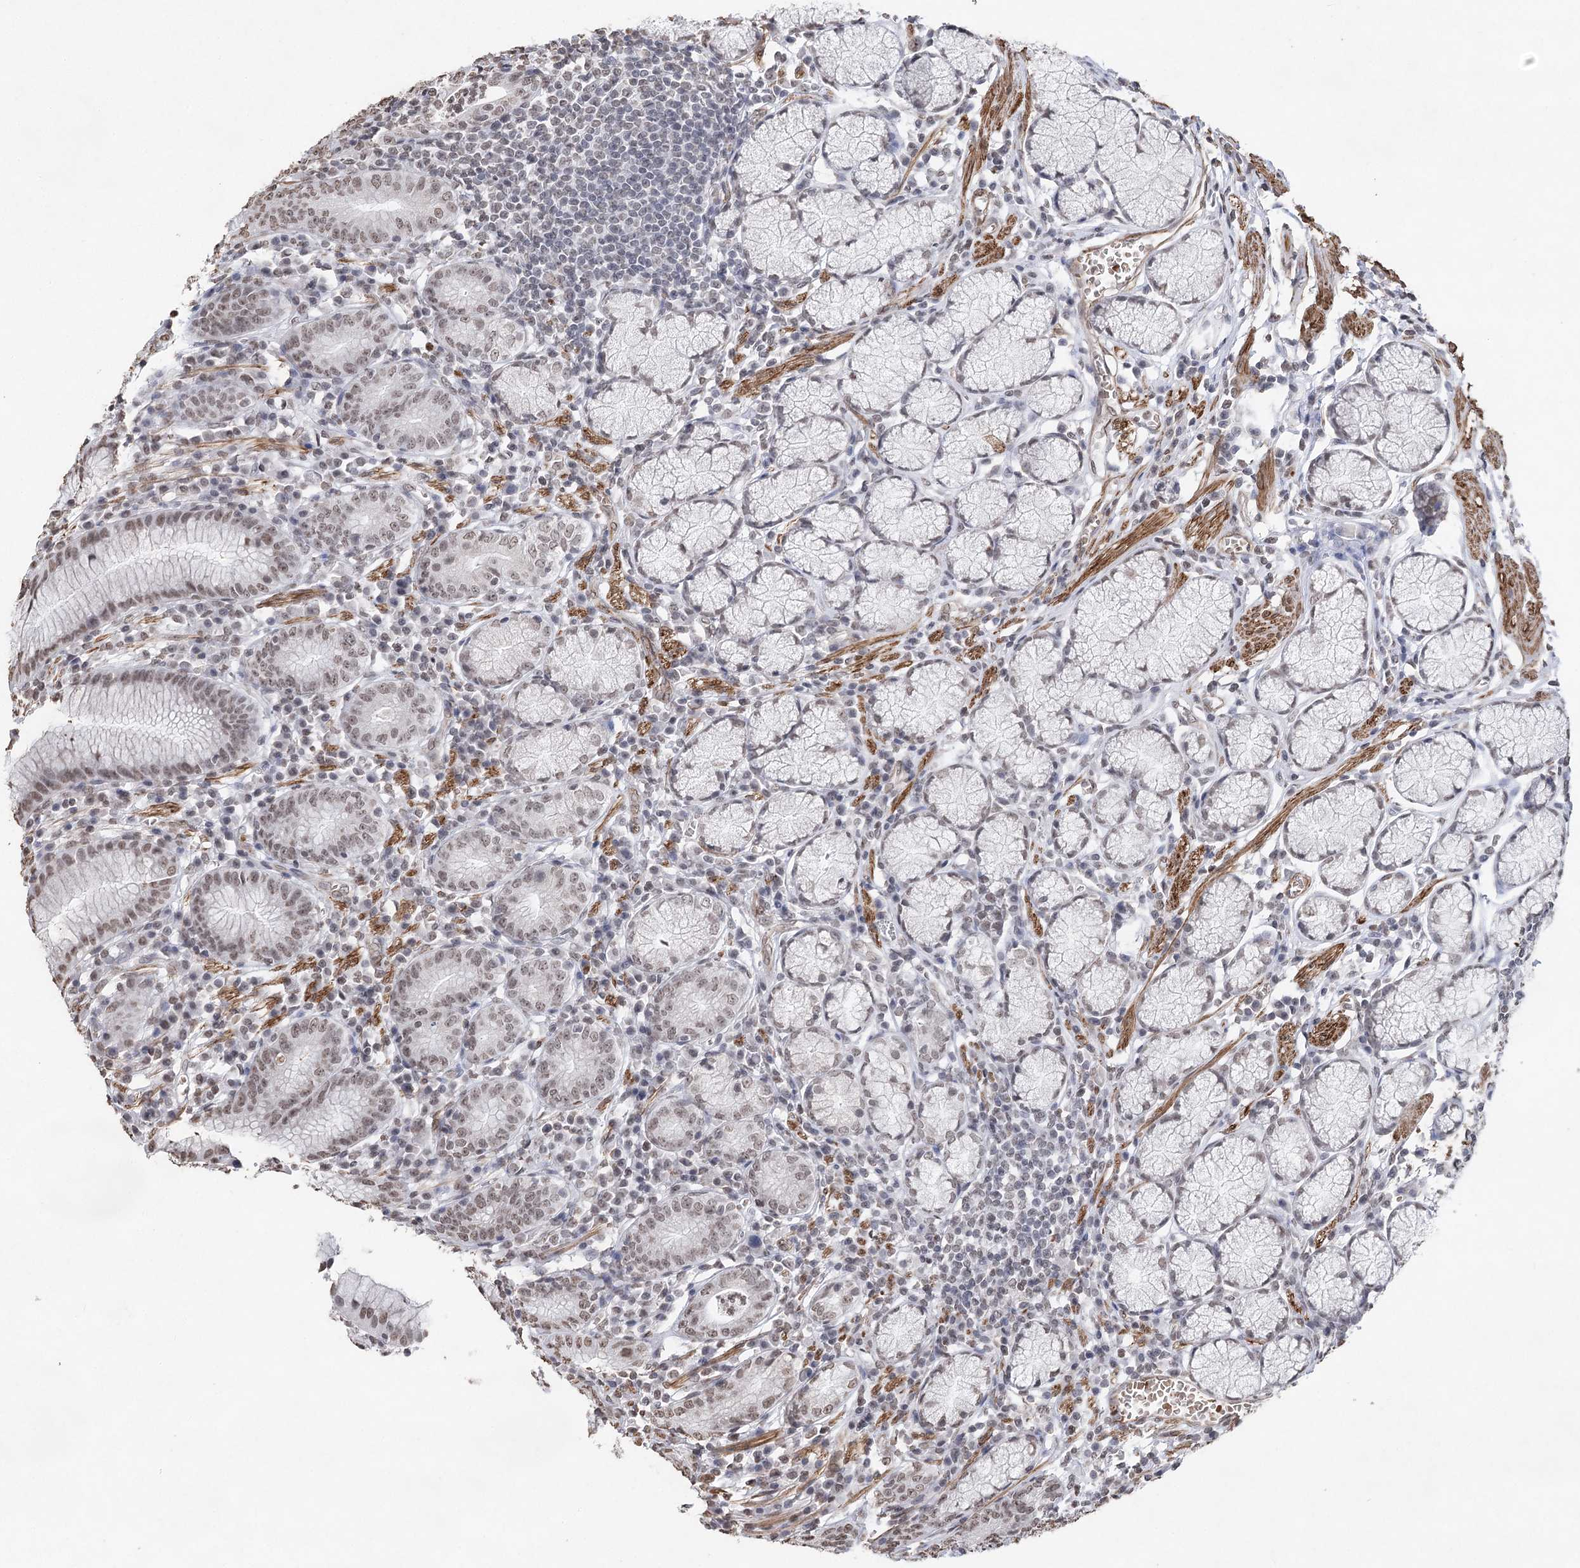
{"staining": {"intensity": "weak", "quantity": "25%-75%", "location": "cytoplasmic/membranous,nuclear"}, "tissue": "stomach", "cell_type": "Glandular cells", "image_type": "normal", "snomed": [{"axis": "morphology", "description": "Normal tissue, NOS"}, {"axis": "topography", "description": "Stomach"}], "caption": "Protein analysis of benign stomach exhibits weak cytoplasmic/membranous,nuclear expression in about 25%-75% of glandular cells. (brown staining indicates protein expression, while blue staining denotes nuclei).", "gene": "ENSG00000275740", "patient": {"sex": "male", "age": 55}}